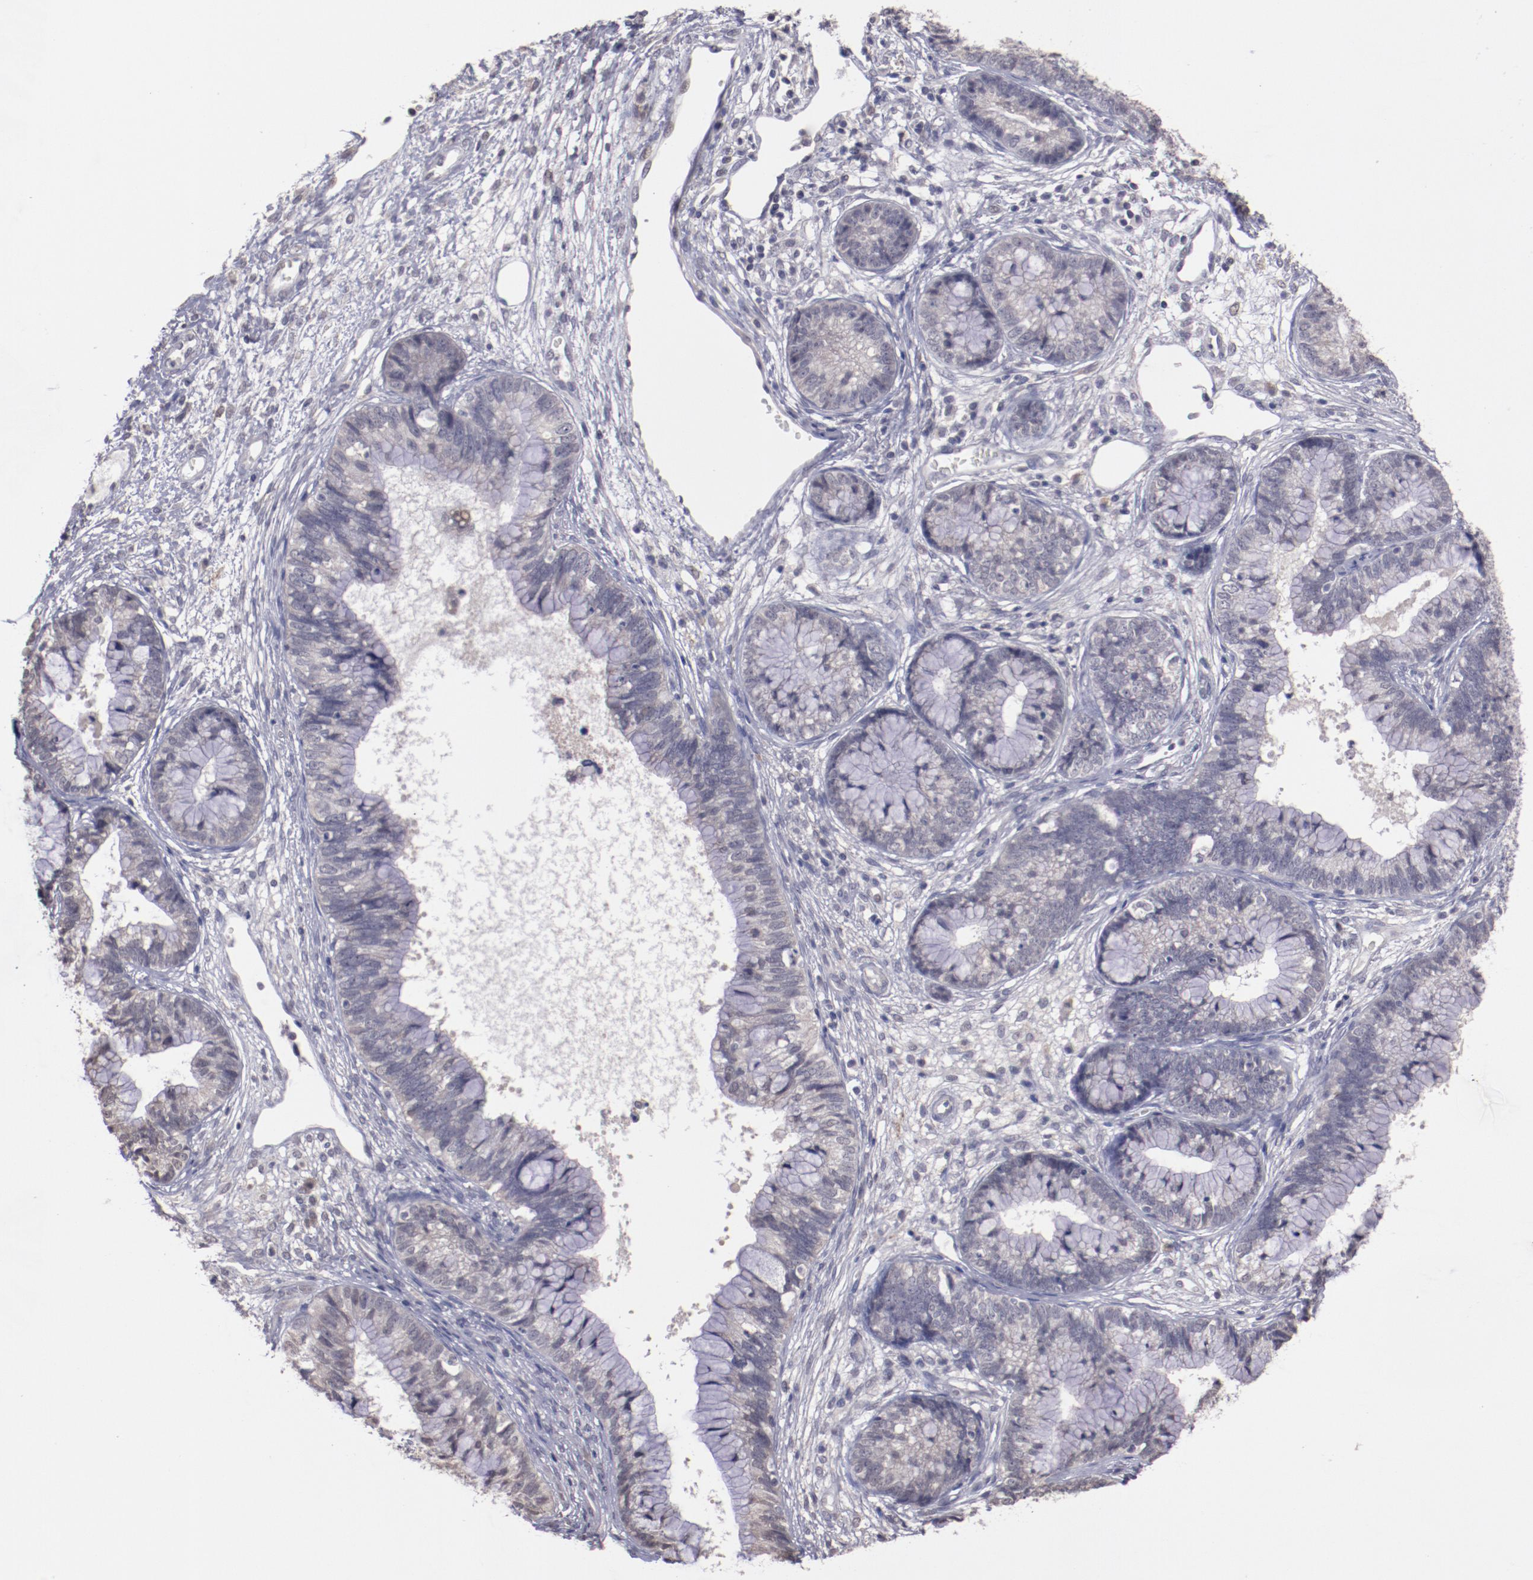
{"staining": {"intensity": "weak", "quantity": ">75%", "location": "cytoplasmic/membranous"}, "tissue": "cervical cancer", "cell_type": "Tumor cells", "image_type": "cancer", "snomed": [{"axis": "morphology", "description": "Adenocarcinoma, NOS"}, {"axis": "topography", "description": "Cervix"}], "caption": "Cervical cancer (adenocarcinoma) stained for a protein (brown) demonstrates weak cytoplasmic/membranous positive staining in about >75% of tumor cells.", "gene": "NRXN3", "patient": {"sex": "female", "age": 44}}